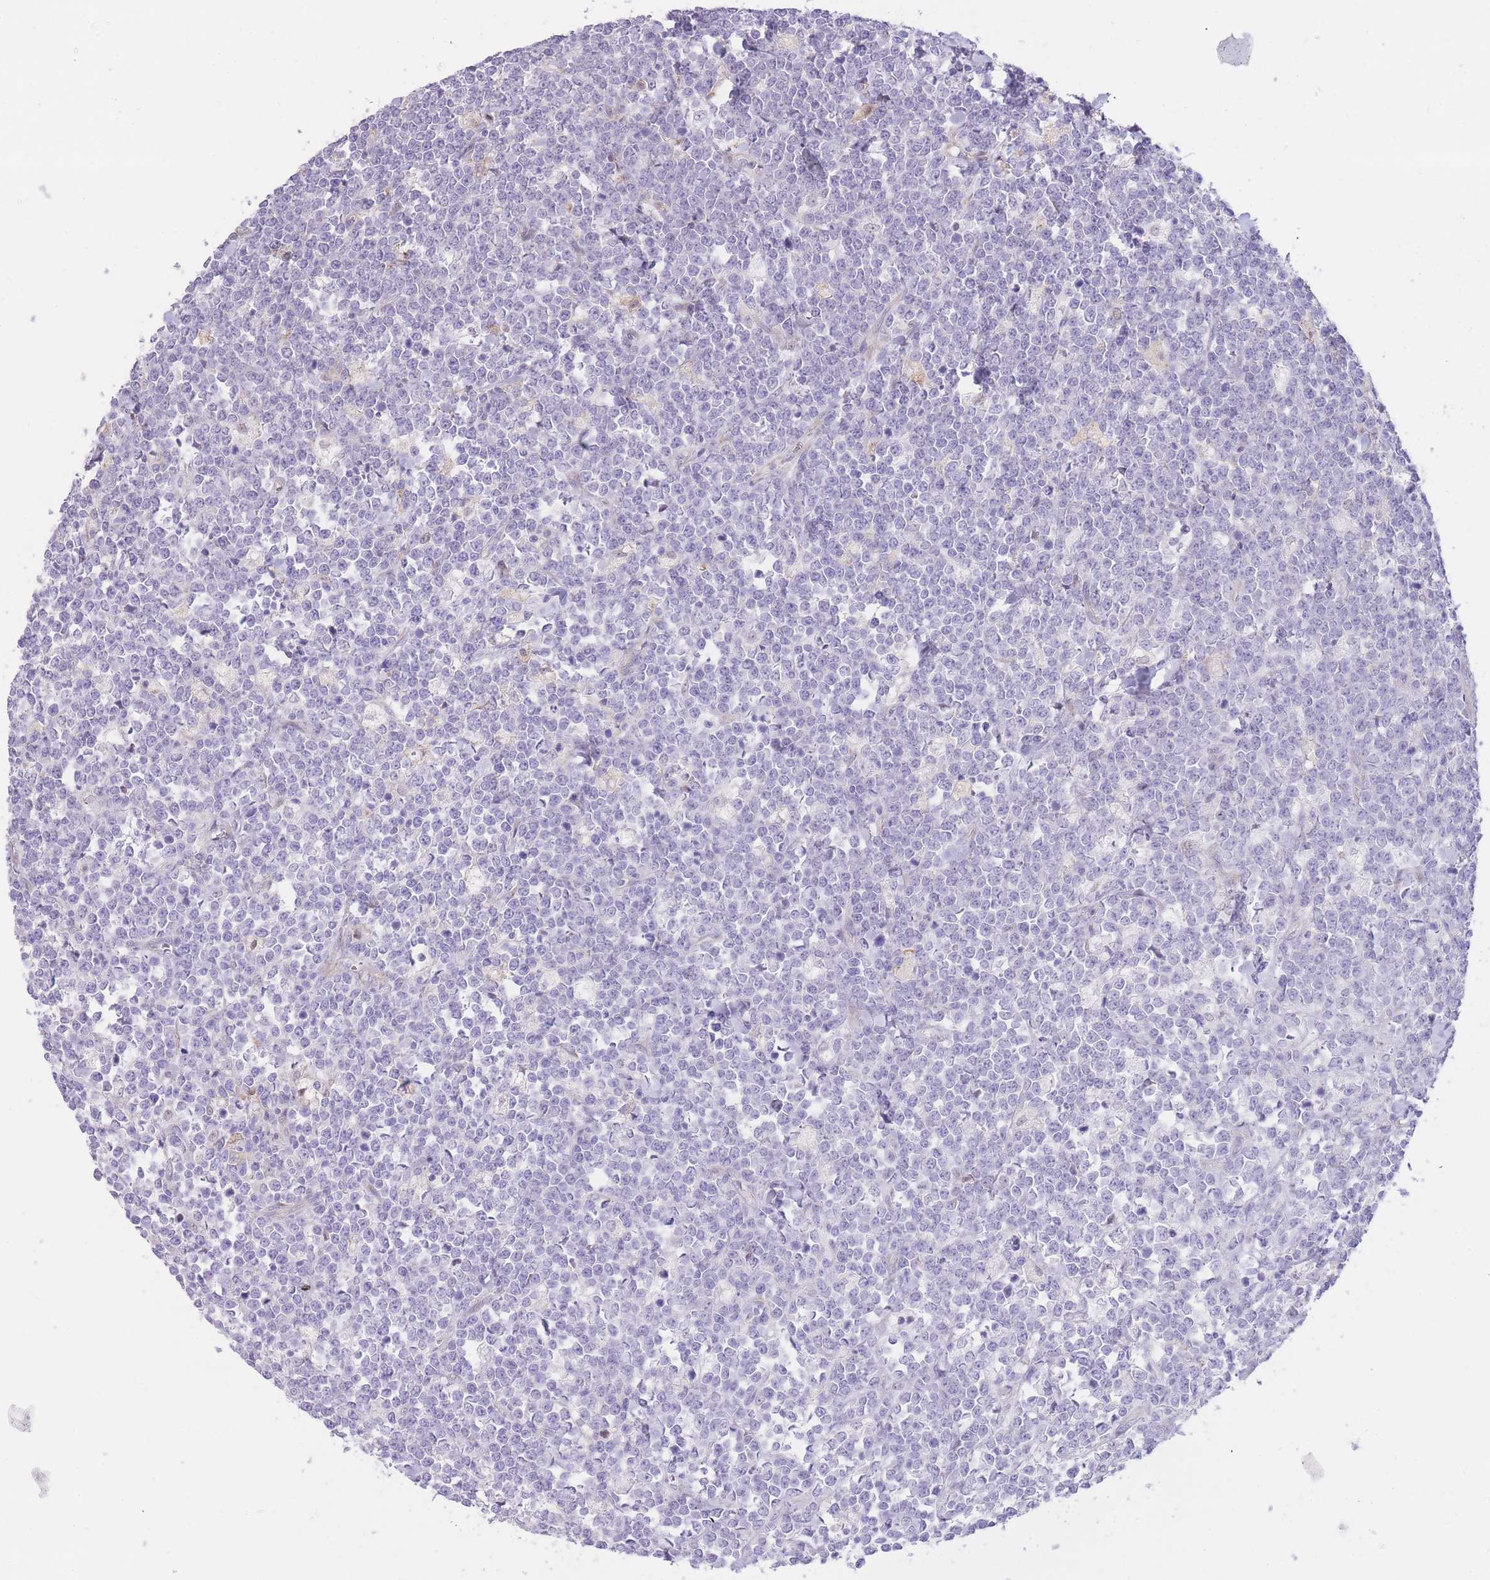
{"staining": {"intensity": "negative", "quantity": "none", "location": "none"}, "tissue": "lymphoma", "cell_type": "Tumor cells", "image_type": "cancer", "snomed": [{"axis": "morphology", "description": "Malignant lymphoma, non-Hodgkin's type, High grade"}, {"axis": "topography", "description": "Small intestine"}], "caption": "This is a histopathology image of immunohistochemistry (IHC) staining of lymphoma, which shows no positivity in tumor cells. Nuclei are stained in blue.", "gene": "IMPG1", "patient": {"sex": "male", "age": 8}}